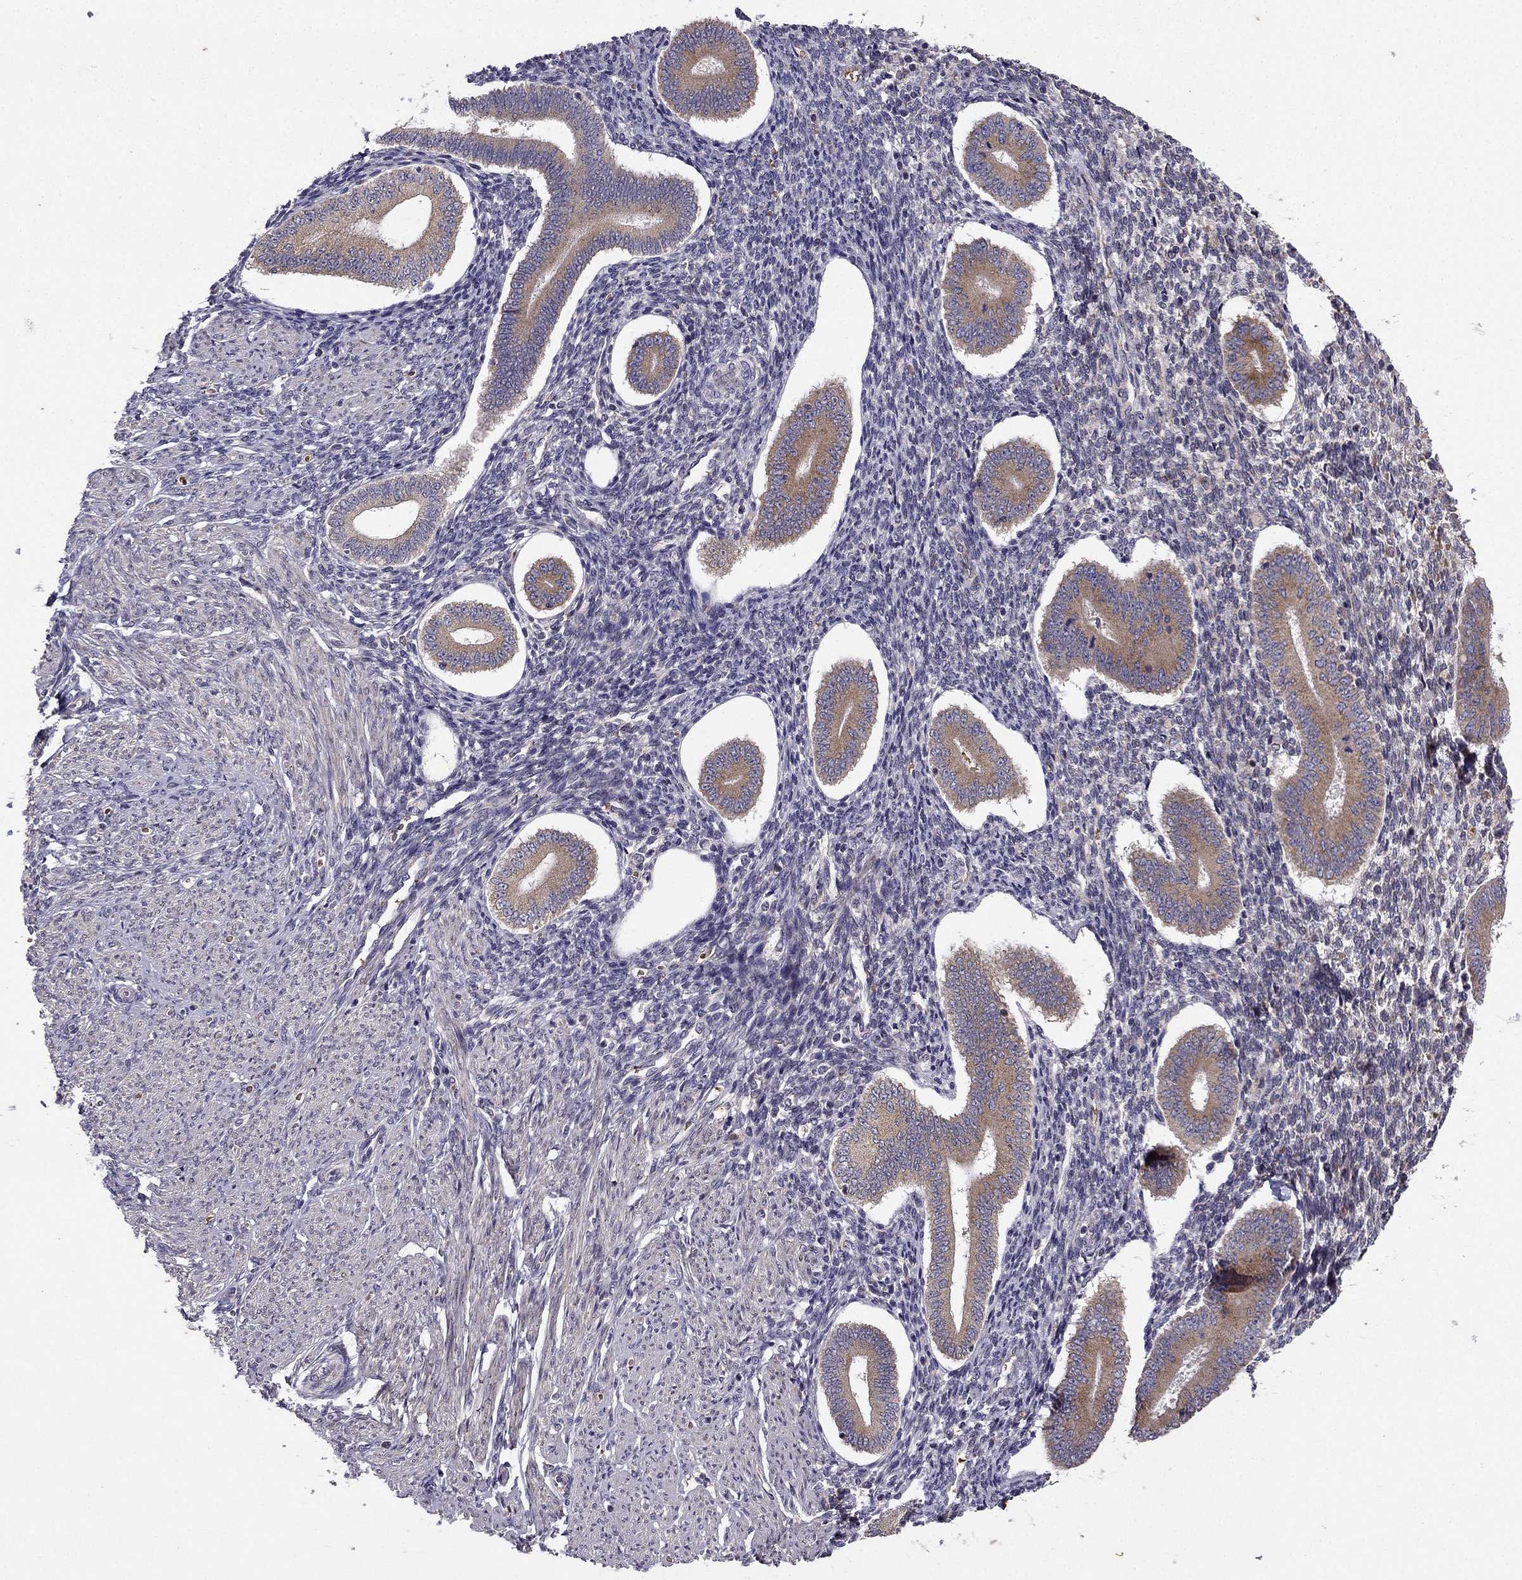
{"staining": {"intensity": "negative", "quantity": "none", "location": "none"}, "tissue": "endometrium", "cell_type": "Cells in endometrial stroma", "image_type": "normal", "snomed": [{"axis": "morphology", "description": "Normal tissue, NOS"}, {"axis": "topography", "description": "Endometrium"}], "caption": "High power microscopy micrograph of an immunohistochemistry image of unremarkable endometrium, revealing no significant expression in cells in endometrial stroma. The staining was performed using DAB (3,3'-diaminobenzidine) to visualize the protein expression in brown, while the nuclei were stained in blue with hematoxylin (Magnification: 20x).", "gene": "B4GALT7", "patient": {"sex": "female", "age": 40}}